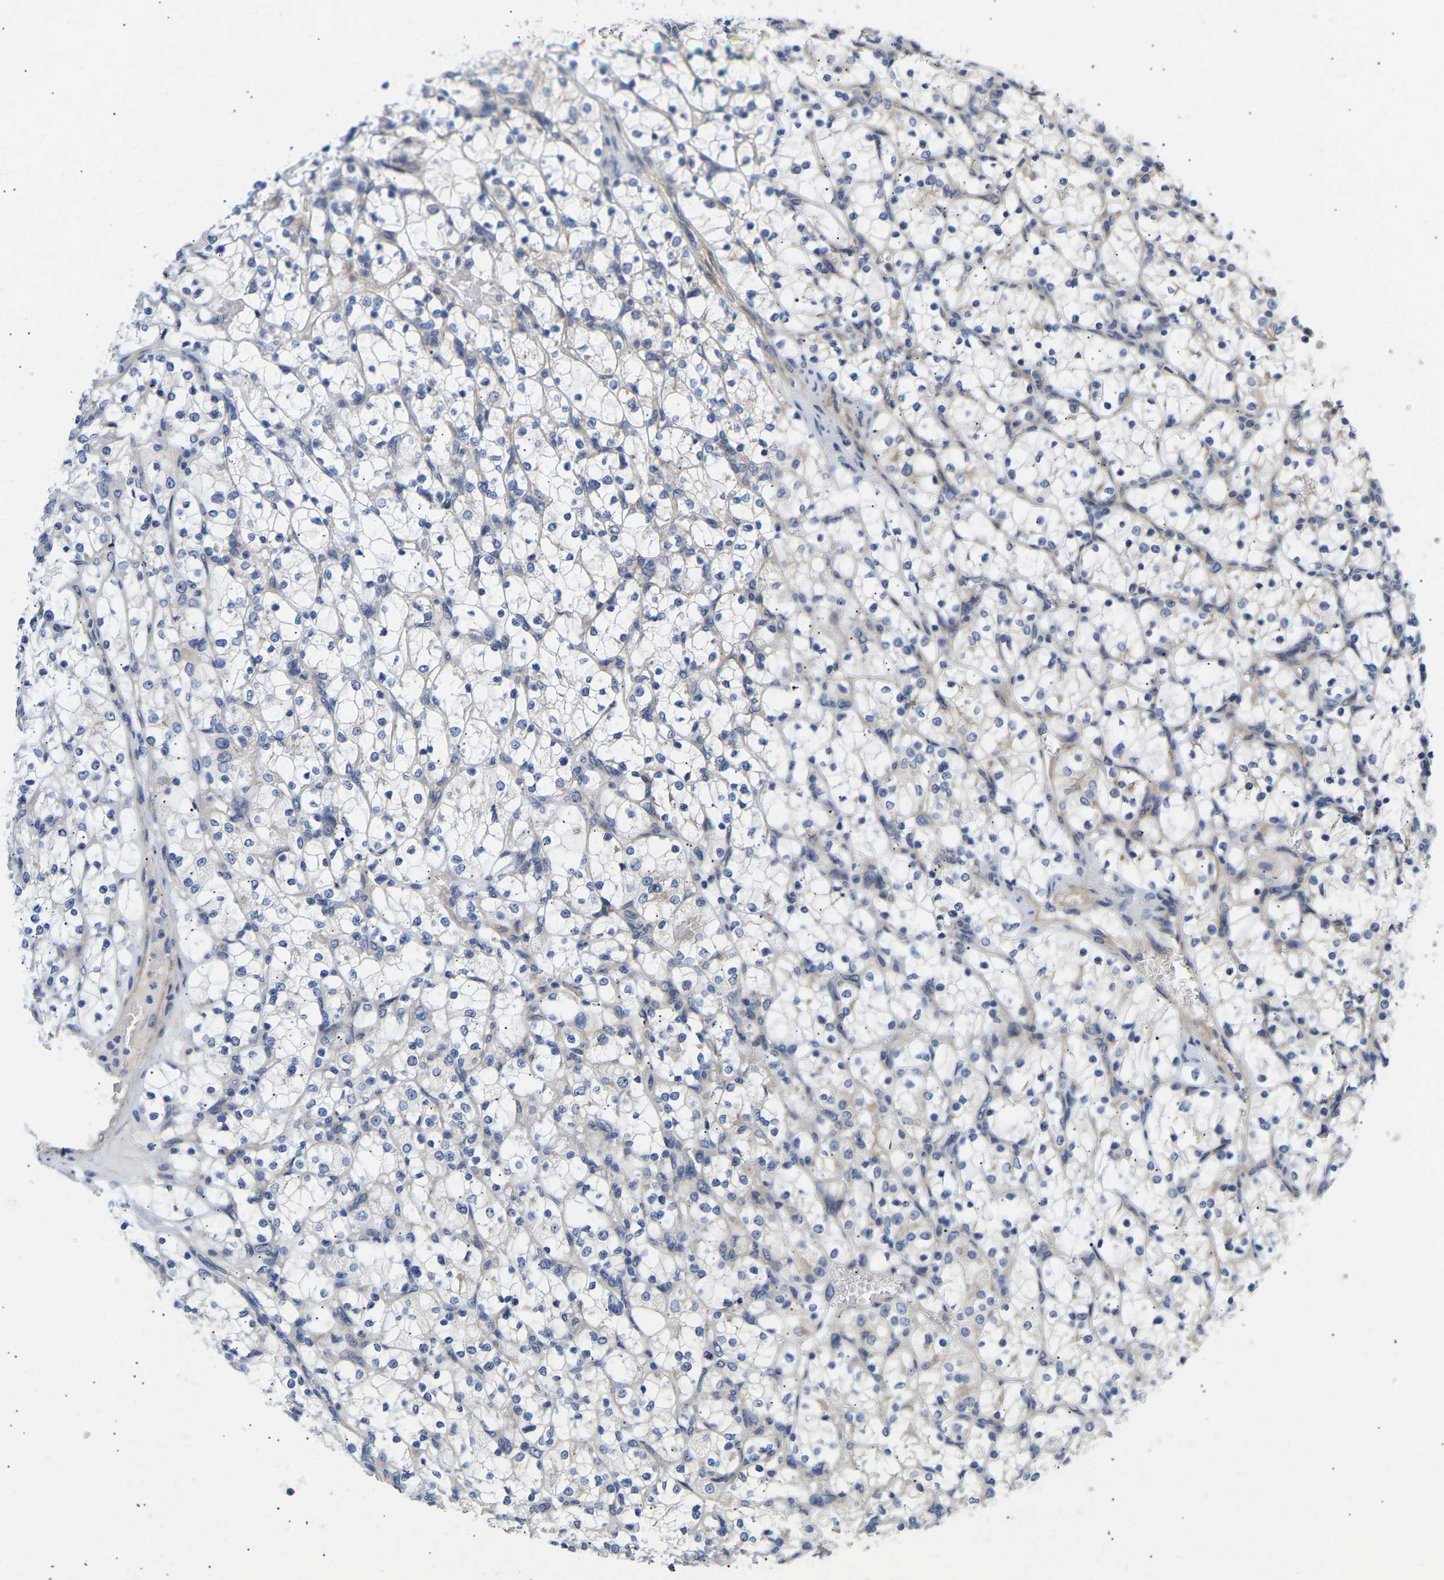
{"staining": {"intensity": "negative", "quantity": "none", "location": "none"}, "tissue": "renal cancer", "cell_type": "Tumor cells", "image_type": "cancer", "snomed": [{"axis": "morphology", "description": "Adenocarcinoma, NOS"}, {"axis": "topography", "description": "Kidney"}], "caption": "Renal cancer was stained to show a protein in brown. There is no significant expression in tumor cells.", "gene": "KASH5", "patient": {"sex": "female", "age": 69}}